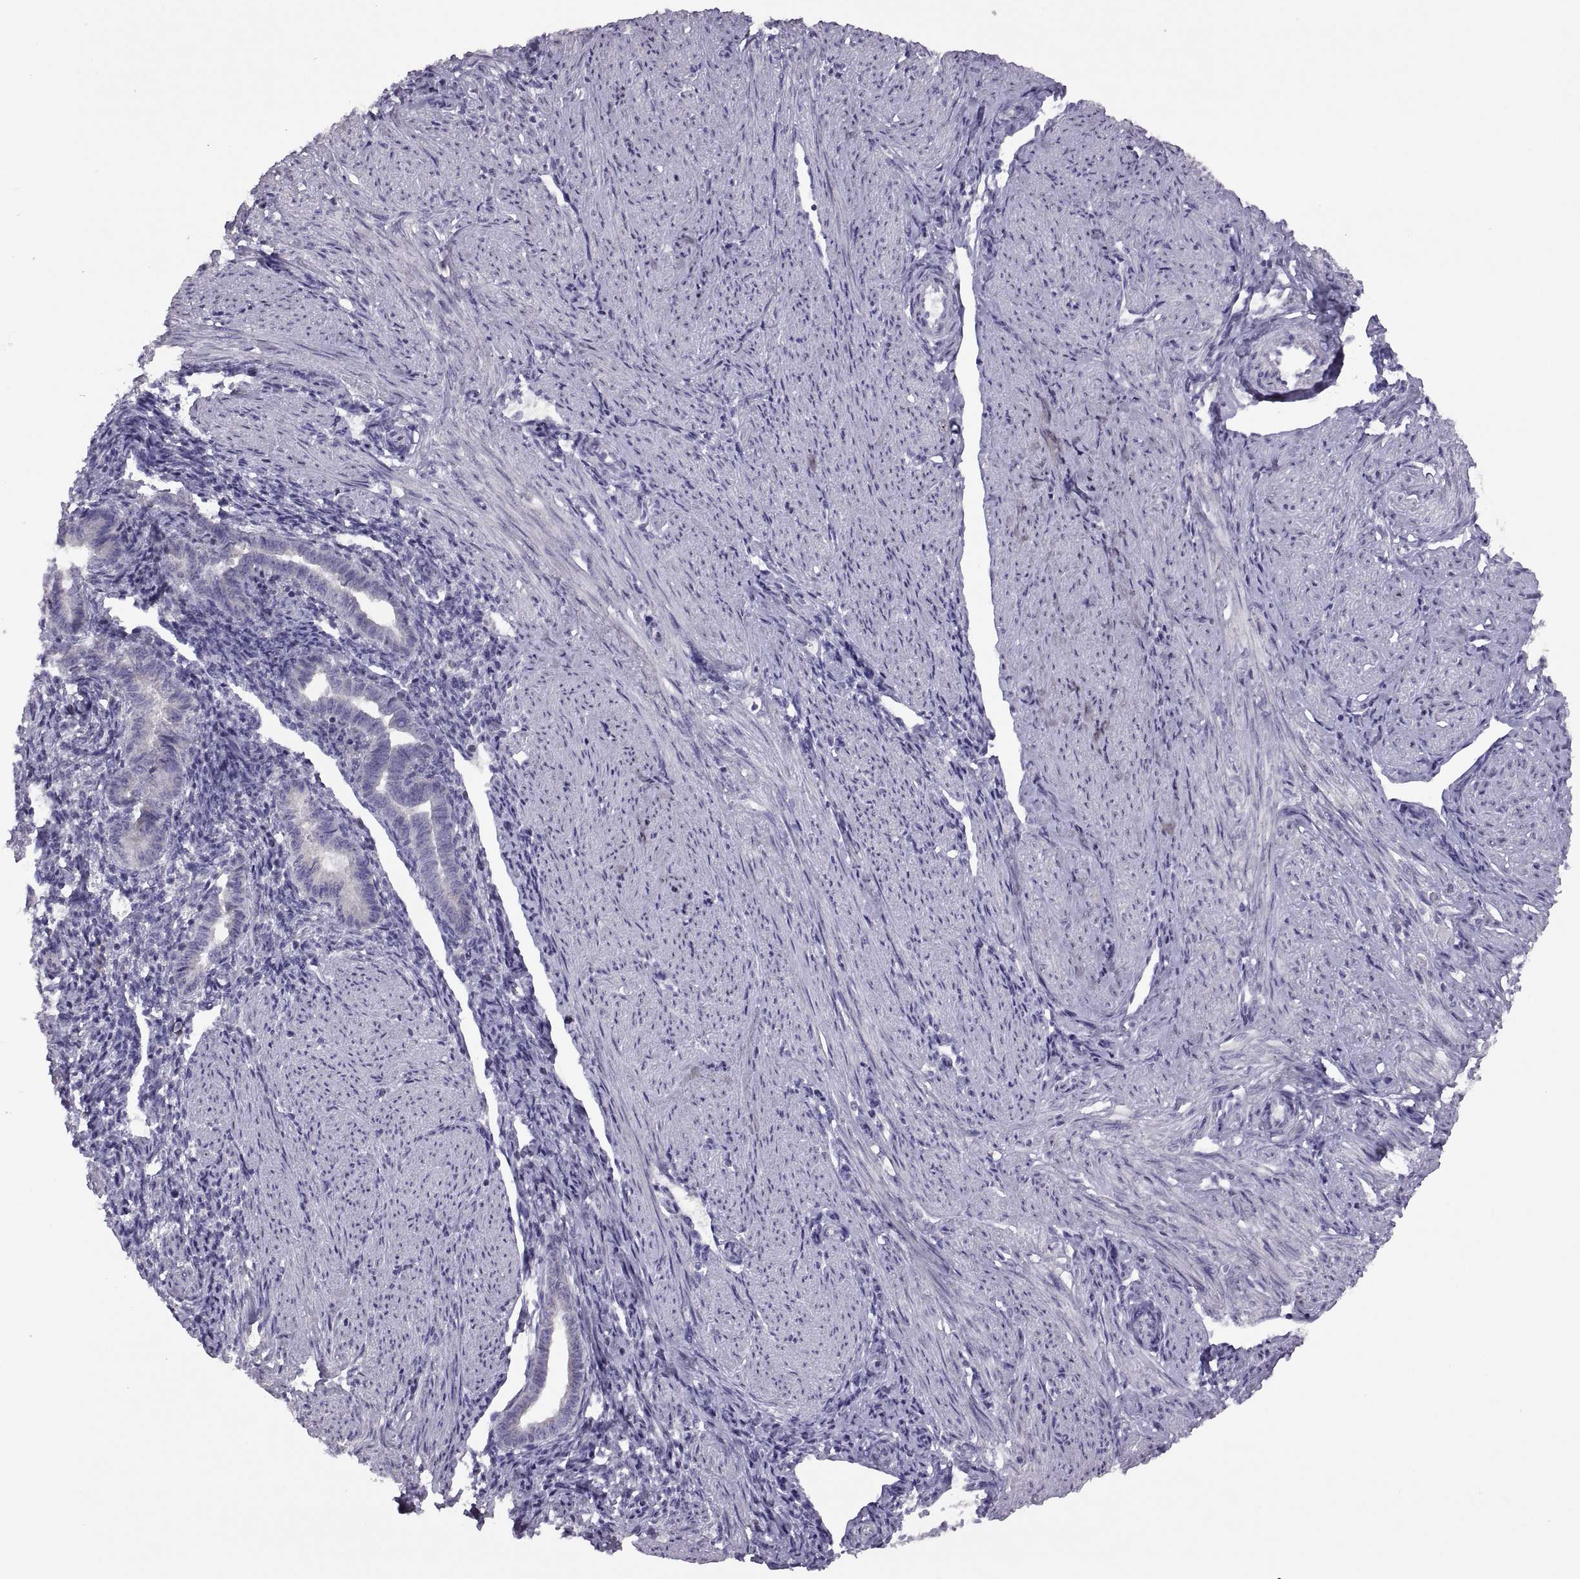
{"staining": {"intensity": "negative", "quantity": "none", "location": "none"}, "tissue": "endometrium", "cell_type": "Cells in endometrial stroma", "image_type": "normal", "snomed": [{"axis": "morphology", "description": "Normal tissue, NOS"}, {"axis": "topography", "description": "Endometrium"}], "caption": "High magnification brightfield microscopy of unremarkable endometrium stained with DAB (3,3'-diaminobenzidine) (brown) and counterstained with hematoxylin (blue): cells in endometrial stroma show no significant positivity. (DAB immunohistochemistry, high magnification).", "gene": "TBX19", "patient": {"sex": "female", "age": 37}}